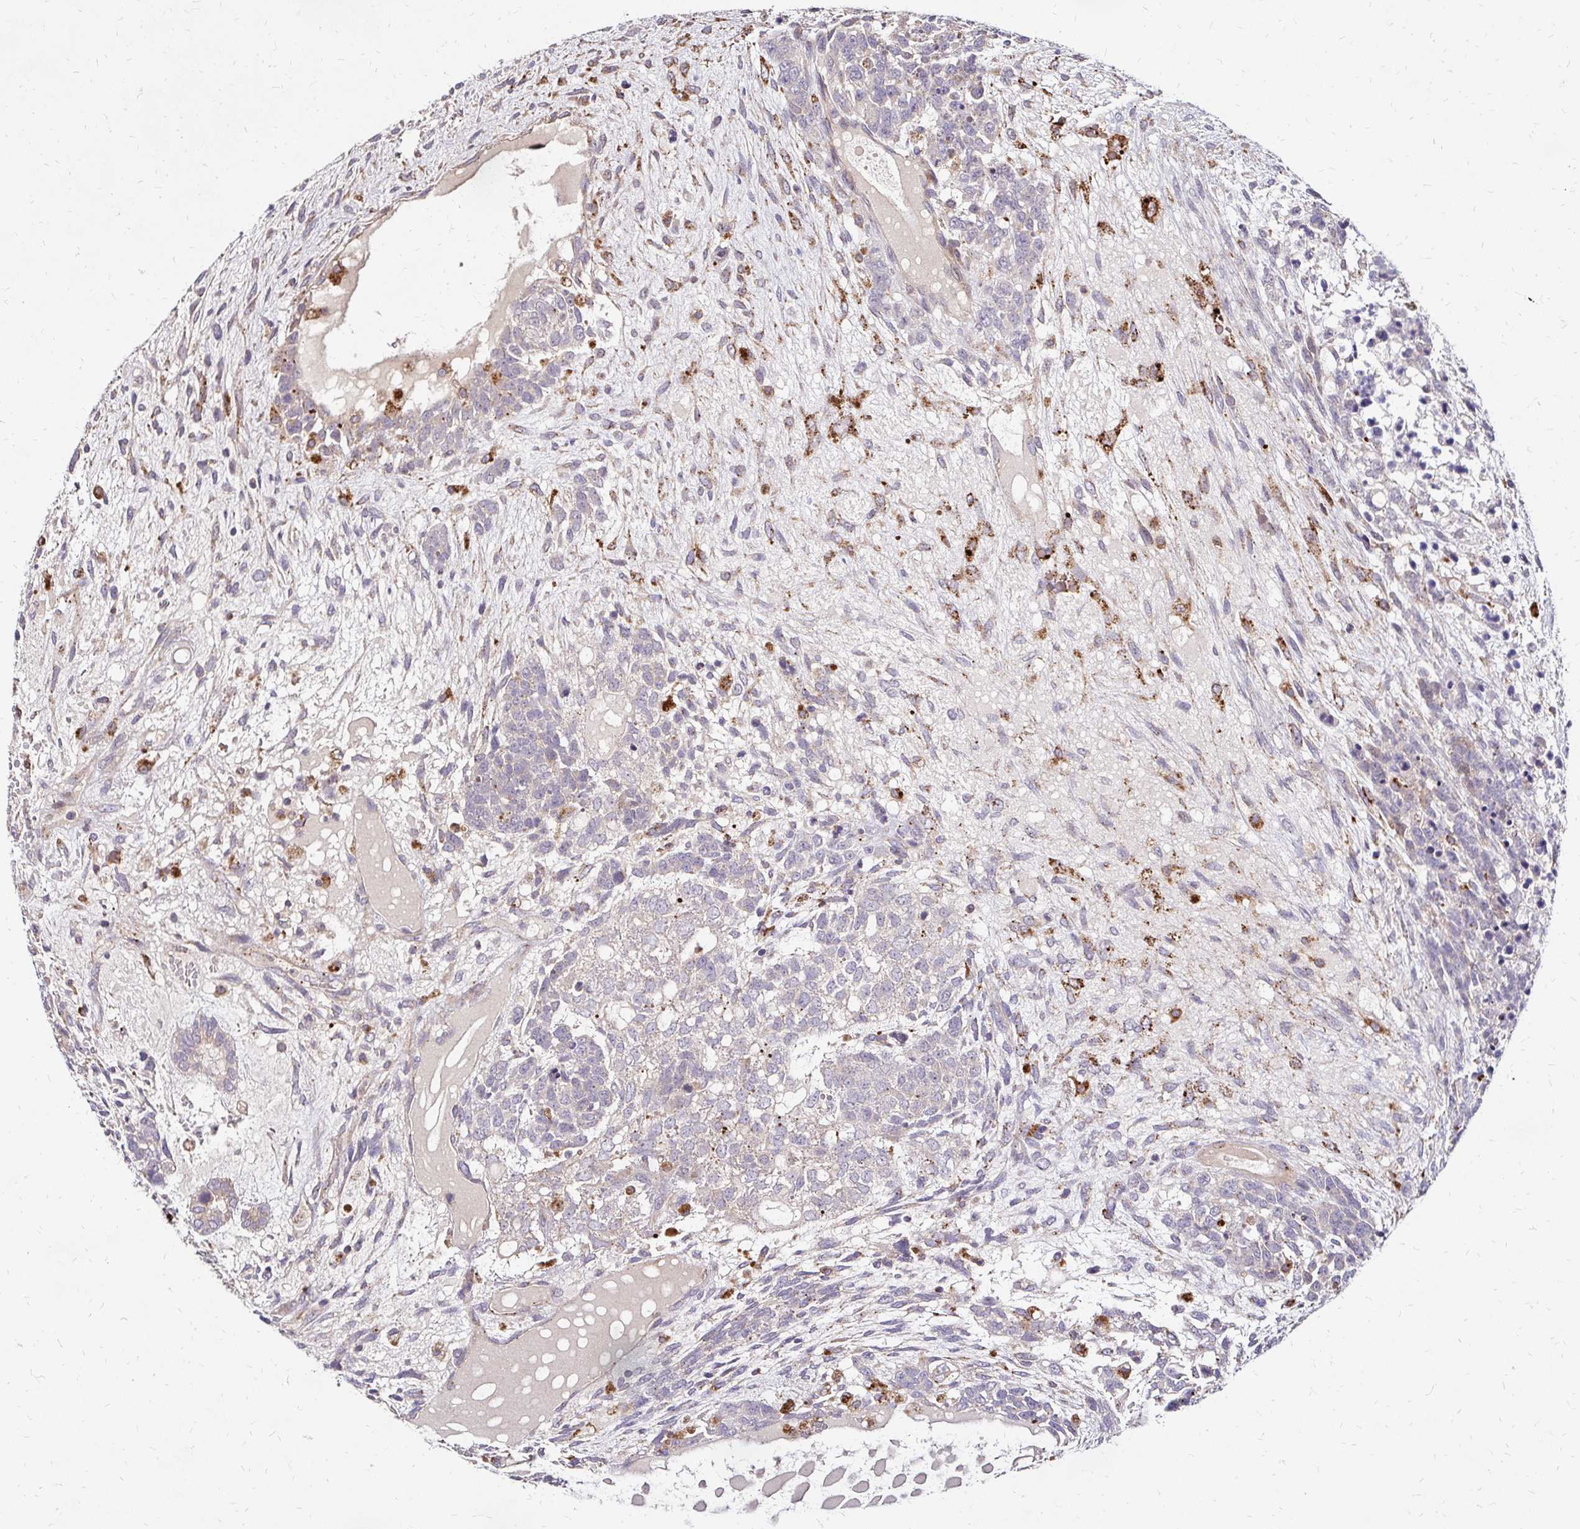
{"staining": {"intensity": "negative", "quantity": "none", "location": "none"}, "tissue": "testis cancer", "cell_type": "Tumor cells", "image_type": "cancer", "snomed": [{"axis": "morphology", "description": "Carcinoma, Embryonal, NOS"}, {"axis": "topography", "description": "Testis"}], "caption": "High power microscopy photomicrograph of an immunohistochemistry photomicrograph of testis cancer, revealing no significant positivity in tumor cells.", "gene": "IDUA", "patient": {"sex": "male", "age": 23}}